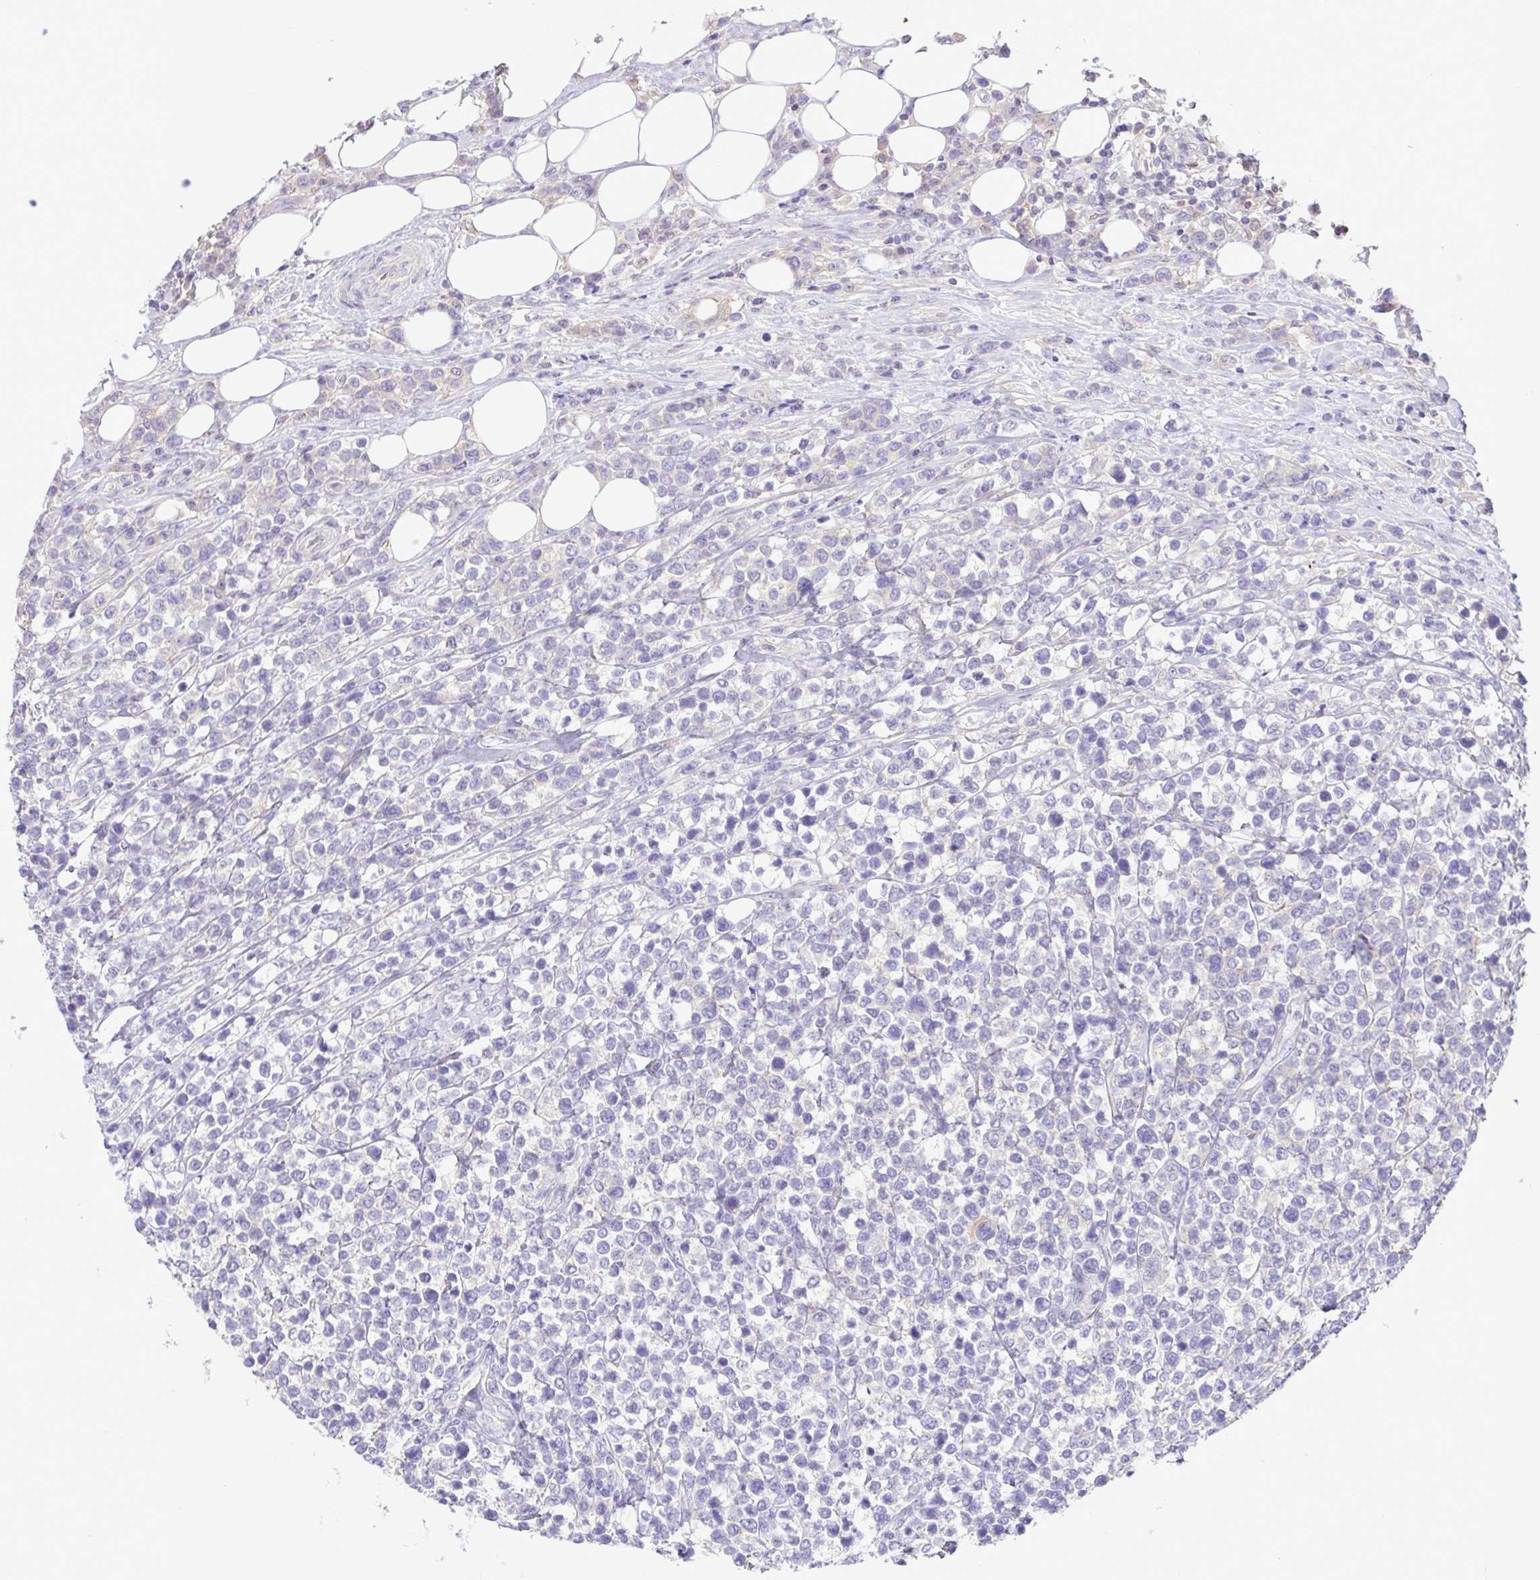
{"staining": {"intensity": "negative", "quantity": "none", "location": "none"}, "tissue": "lymphoma", "cell_type": "Tumor cells", "image_type": "cancer", "snomed": [{"axis": "morphology", "description": "Malignant lymphoma, non-Hodgkin's type, High grade"}, {"axis": "topography", "description": "Soft tissue"}], "caption": "Immunohistochemical staining of human lymphoma exhibits no significant positivity in tumor cells.", "gene": "CYP17A1", "patient": {"sex": "female", "age": 56}}